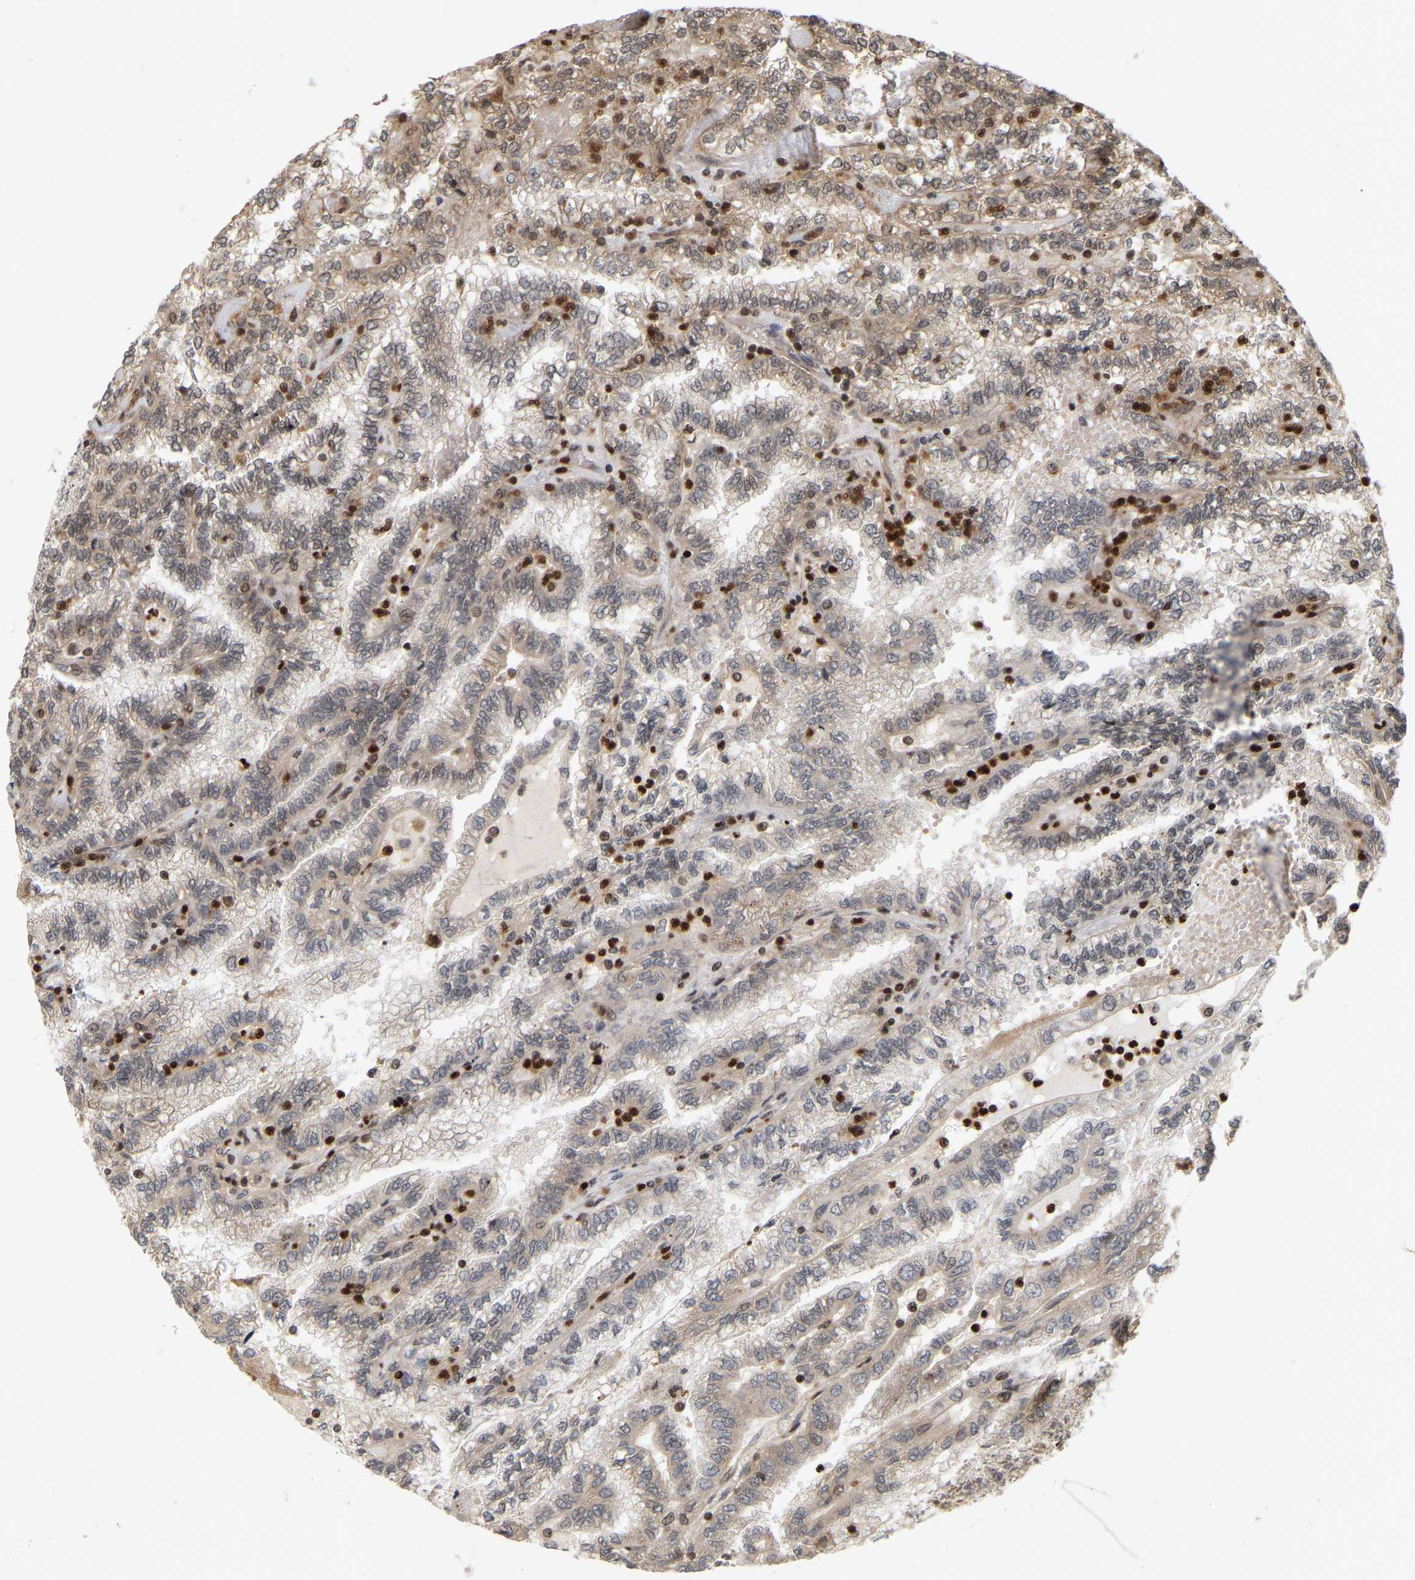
{"staining": {"intensity": "moderate", "quantity": "<25%", "location": "cytoplasmic/membranous"}, "tissue": "renal cancer", "cell_type": "Tumor cells", "image_type": "cancer", "snomed": [{"axis": "morphology", "description": "Inflammation, NOS"}, {"axis": "morphology", "description": "Adenocarcinoma, NOS"}, {"axis": "topography", "description": "Kidney"}], "caption": "Brown immunohistochemical staining in human renal adenocarcinoma demonstrates moderate cytoplasmic/membranous staining in approximately <25% of tumor cells. (DAB = brown stain, brightfield microscopy at high magnification).", "gene": "NFE2L2", "patient": {"sex": "male", "age": 68}}